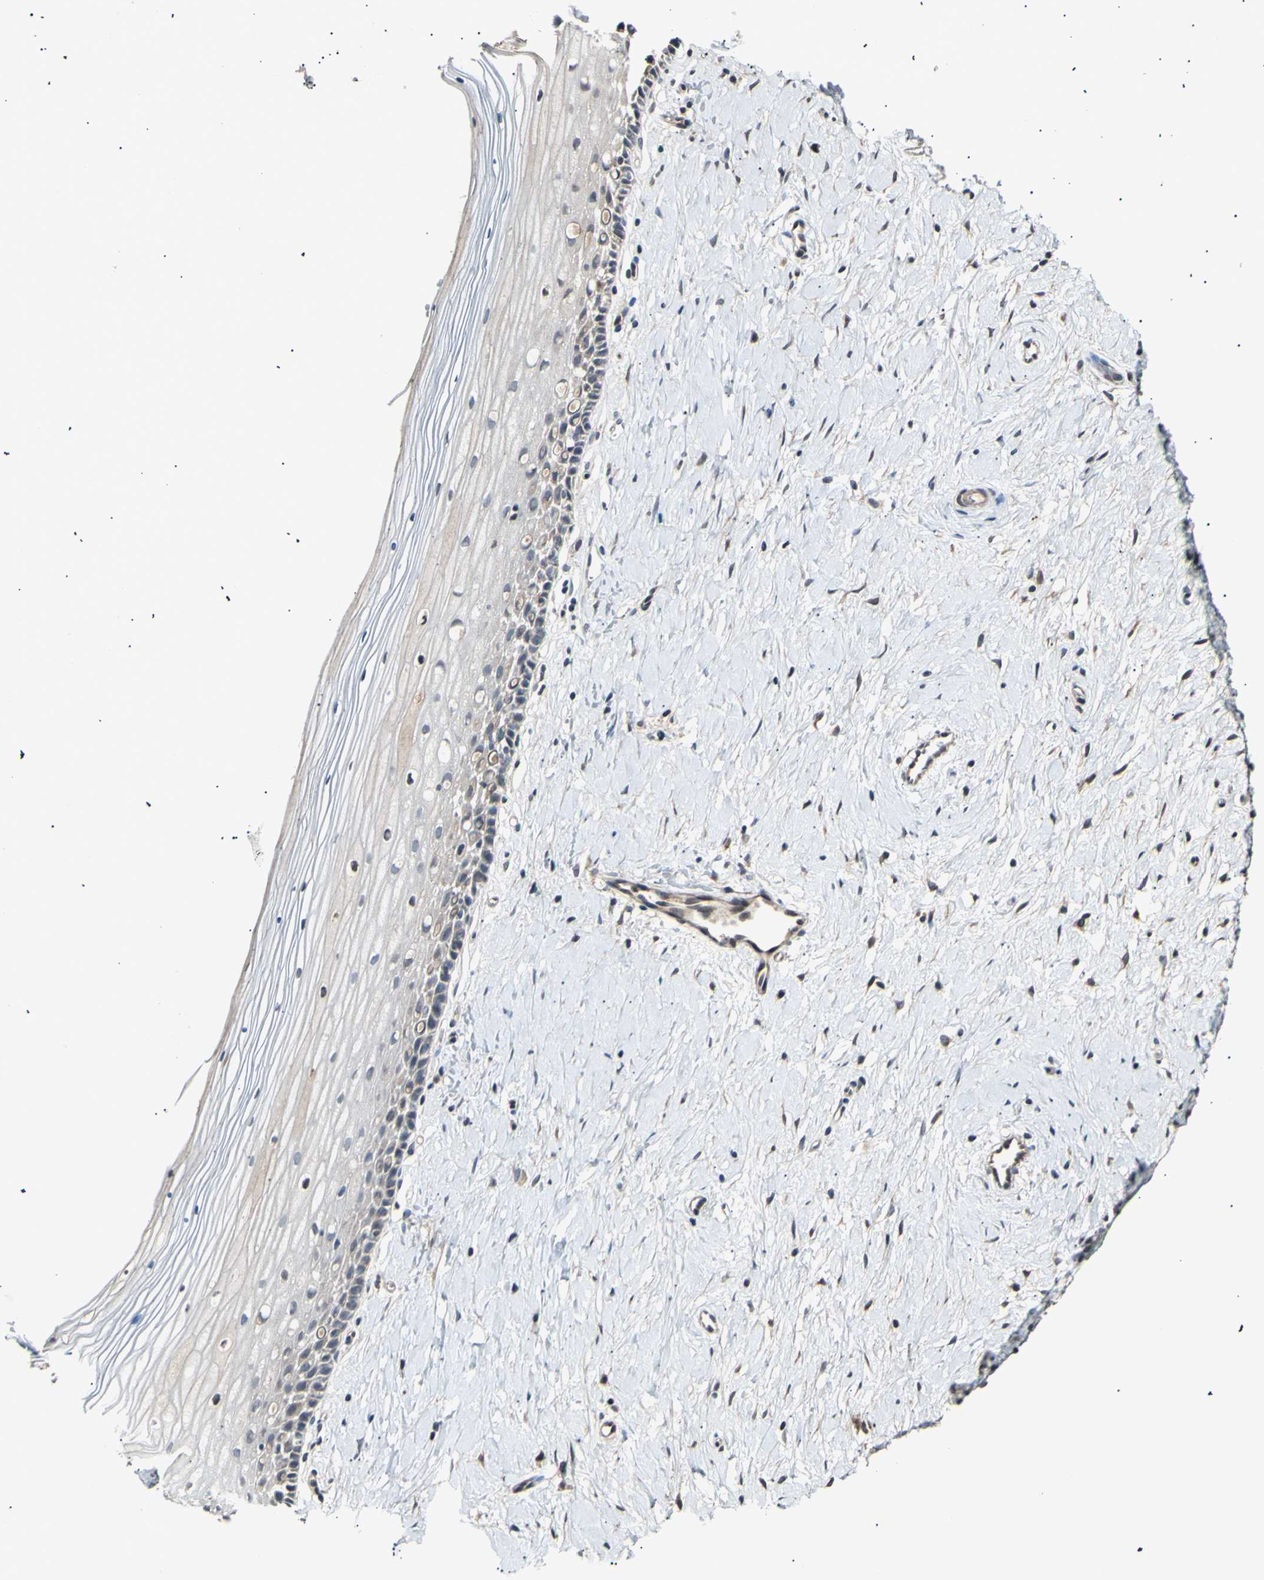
{"staining": {"intensity": "weak", "quantity": "25%-75%", "location": "cytoplasmic/membranous"}, "tissue": "cervix", "cell_type": "Glandular cells", "image_type": "normal", "snomed": [{"axis": "morphology", "description": "Normal tissue, NOS"}, {"axis": "topography", "description": "Cervix"}], "caption": "Immunohistochemistry (IHC) of normal human cervix exhibits low levels of weak cytoplasmic/membranous staining in about 25%-75% of glandular cells. (brown staining indicates protein expression, while blue staining denotes nuclei).", "gene": "AK1", "patient": {"sex": "female", "age": 39}}